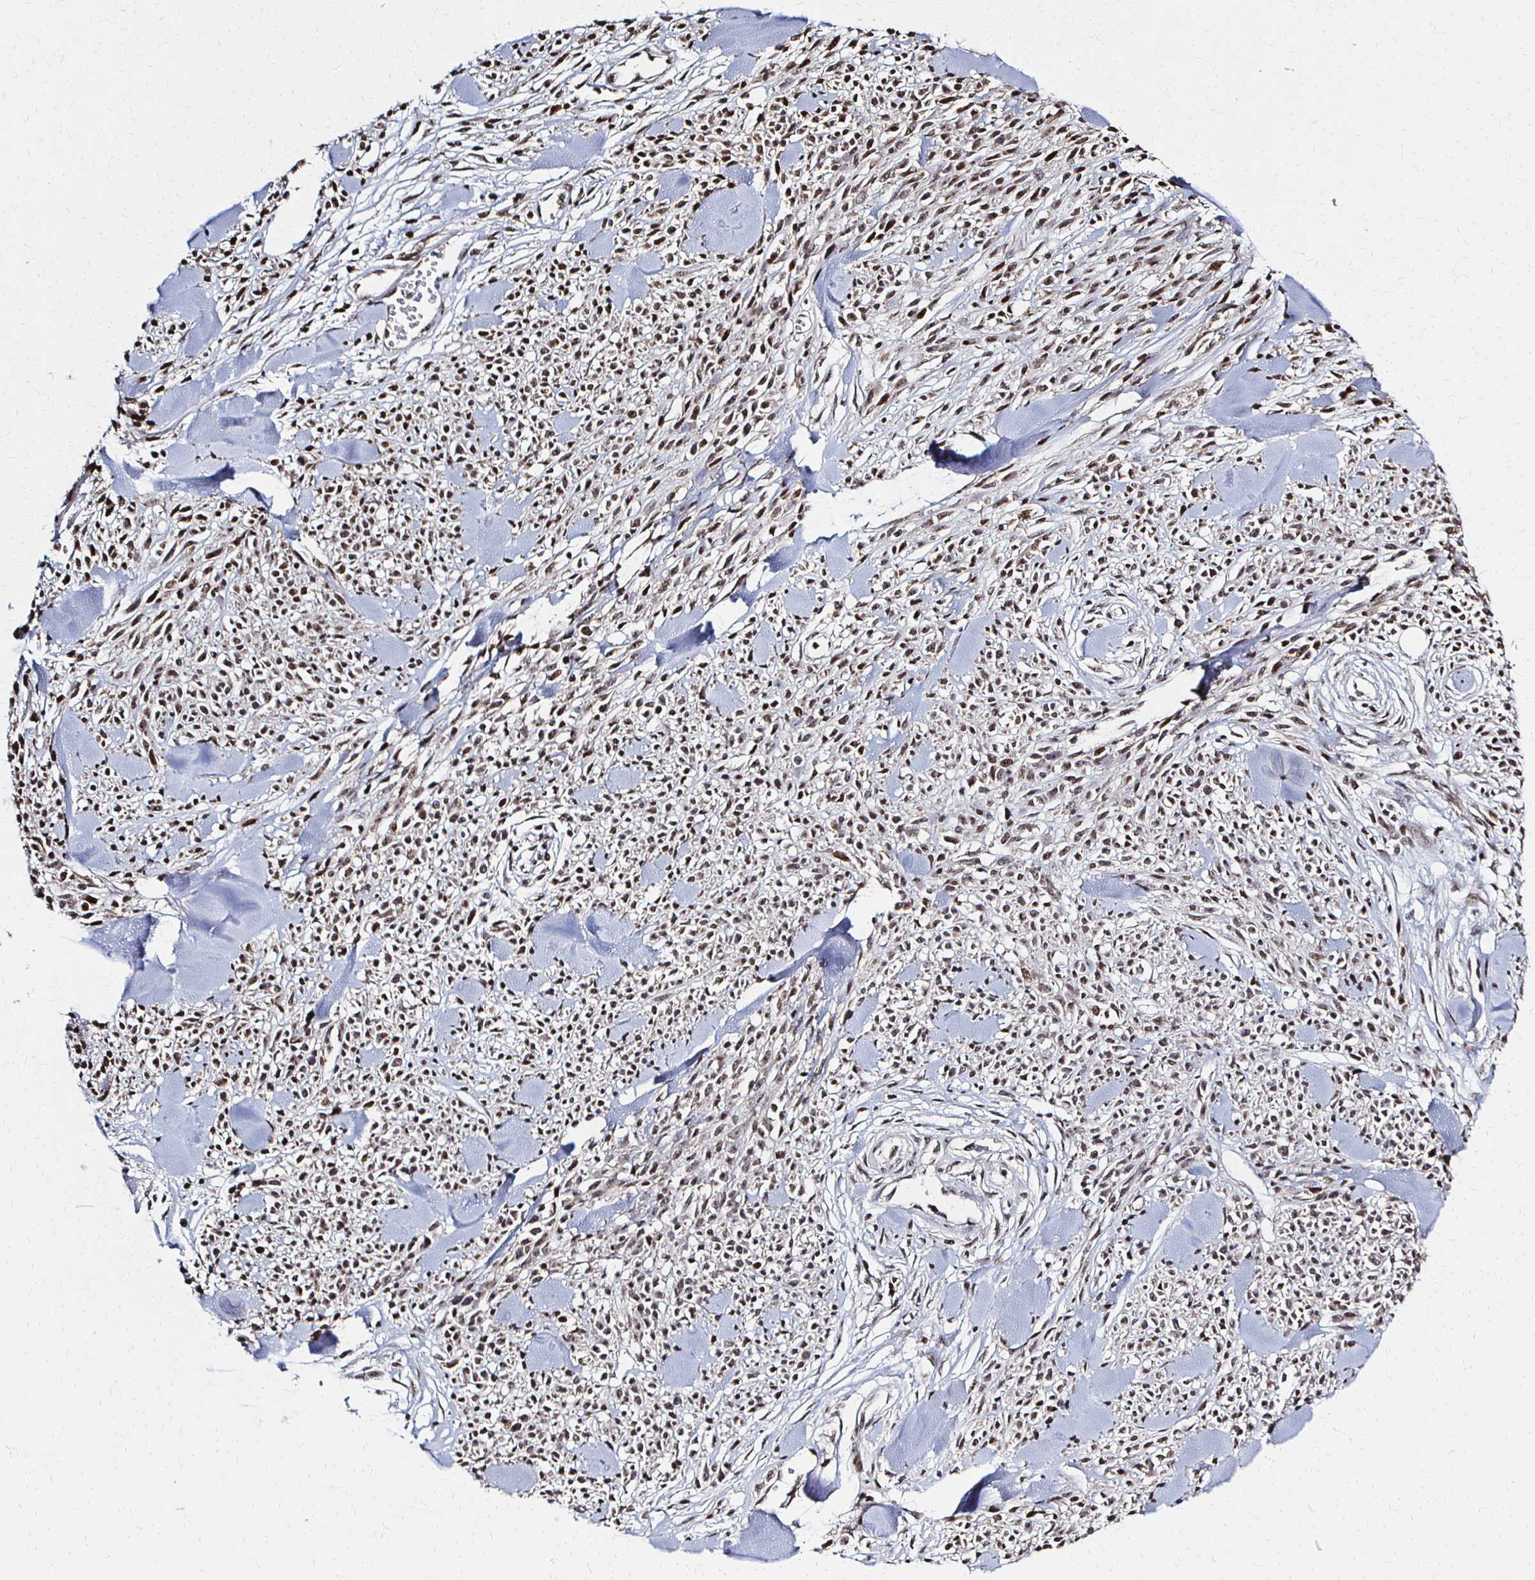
{"staining": {"intensity": "weak", "quantity": ">75%", "location": "cytoplasmic/membranous,nuclear"}, "tissue": "melanoma", "cell_type": "Tumor cells", "image_type": "cancer", "snomed": [{"axis": "morphology", "description": "Malignant melanoma, NOS"}, {"axis": "topography", "description": "Skin"}, {"axis": "topography", "description": "Skin of trunk"}], "caption": "This is a micrograph of immunohistochemistry (IHC) staining of malignant melanoma, which shows weak expression in the cytoplasmic/membranous and nuclear of tumor cells.", "gene": "HOXA9", "patient": {"sex": "male", "age": 74}}